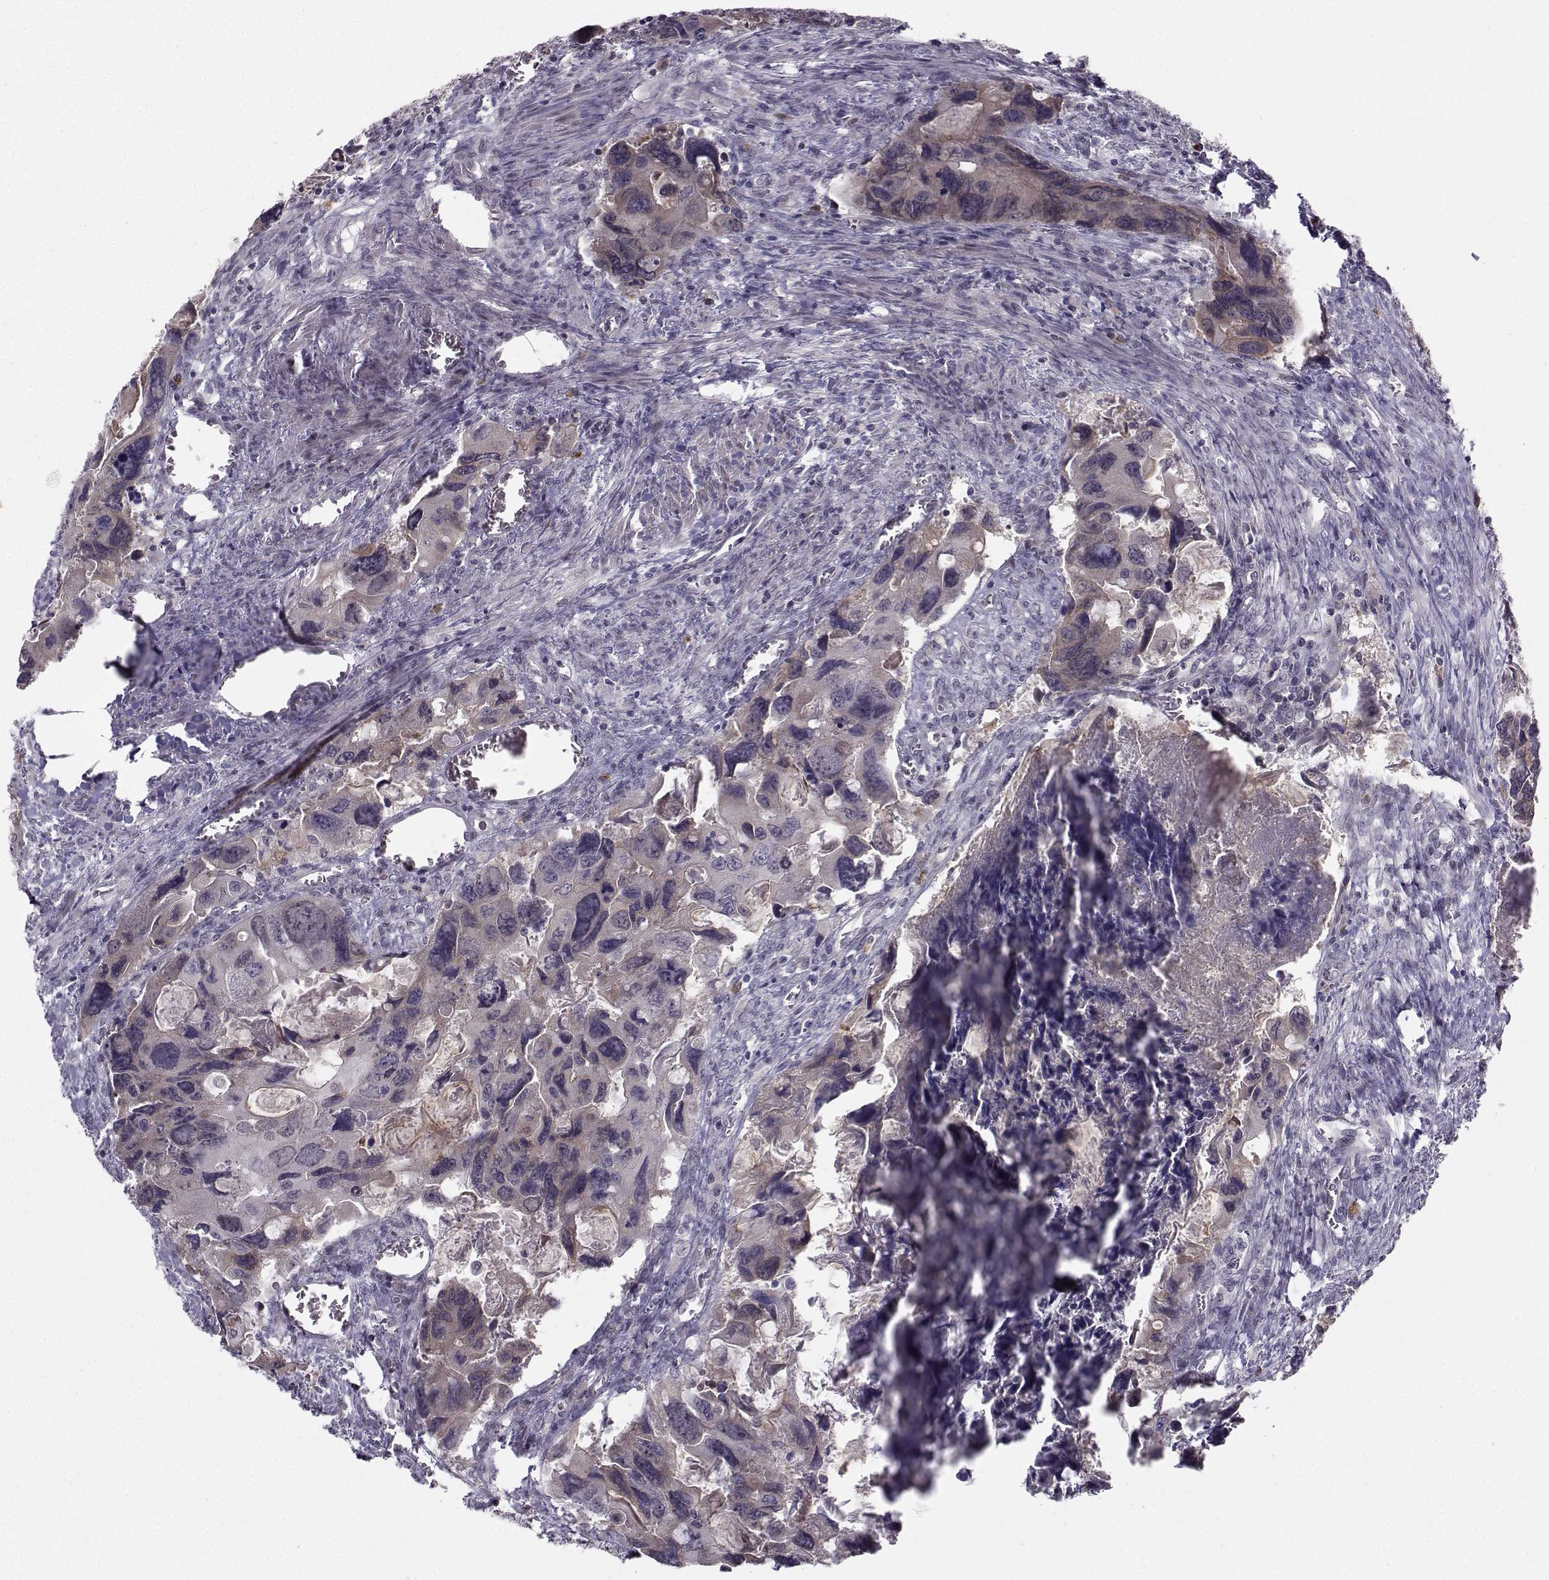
{"staining": {"intensity": "weak", "quantity": "25%-75%", "location": "cytoplasmic/membranous"}, "tissue": "colorectal cancer", "cell_type": "Tumor cells", "image_type": "cancer", "snomed": [{"axis": "morphology", "description": "Adenocarcinoma, NOS"}, {"axis": "topography", "description": "Rectum"}], "caption": "Colorectal cancer stained with DAB (3,3'-diaminobenzidine) immunohistochemistry reveals low levels of weak cytoplasmic/membranous expression in about 25%-75% of tumor cells. The protein of interest is stained brown, and the nuclei are stained in blue (DAB IHC with brightfield microscopy, high magnification).", "gene": "LRP8", "patient": {"sex": "male", "age": 62}}